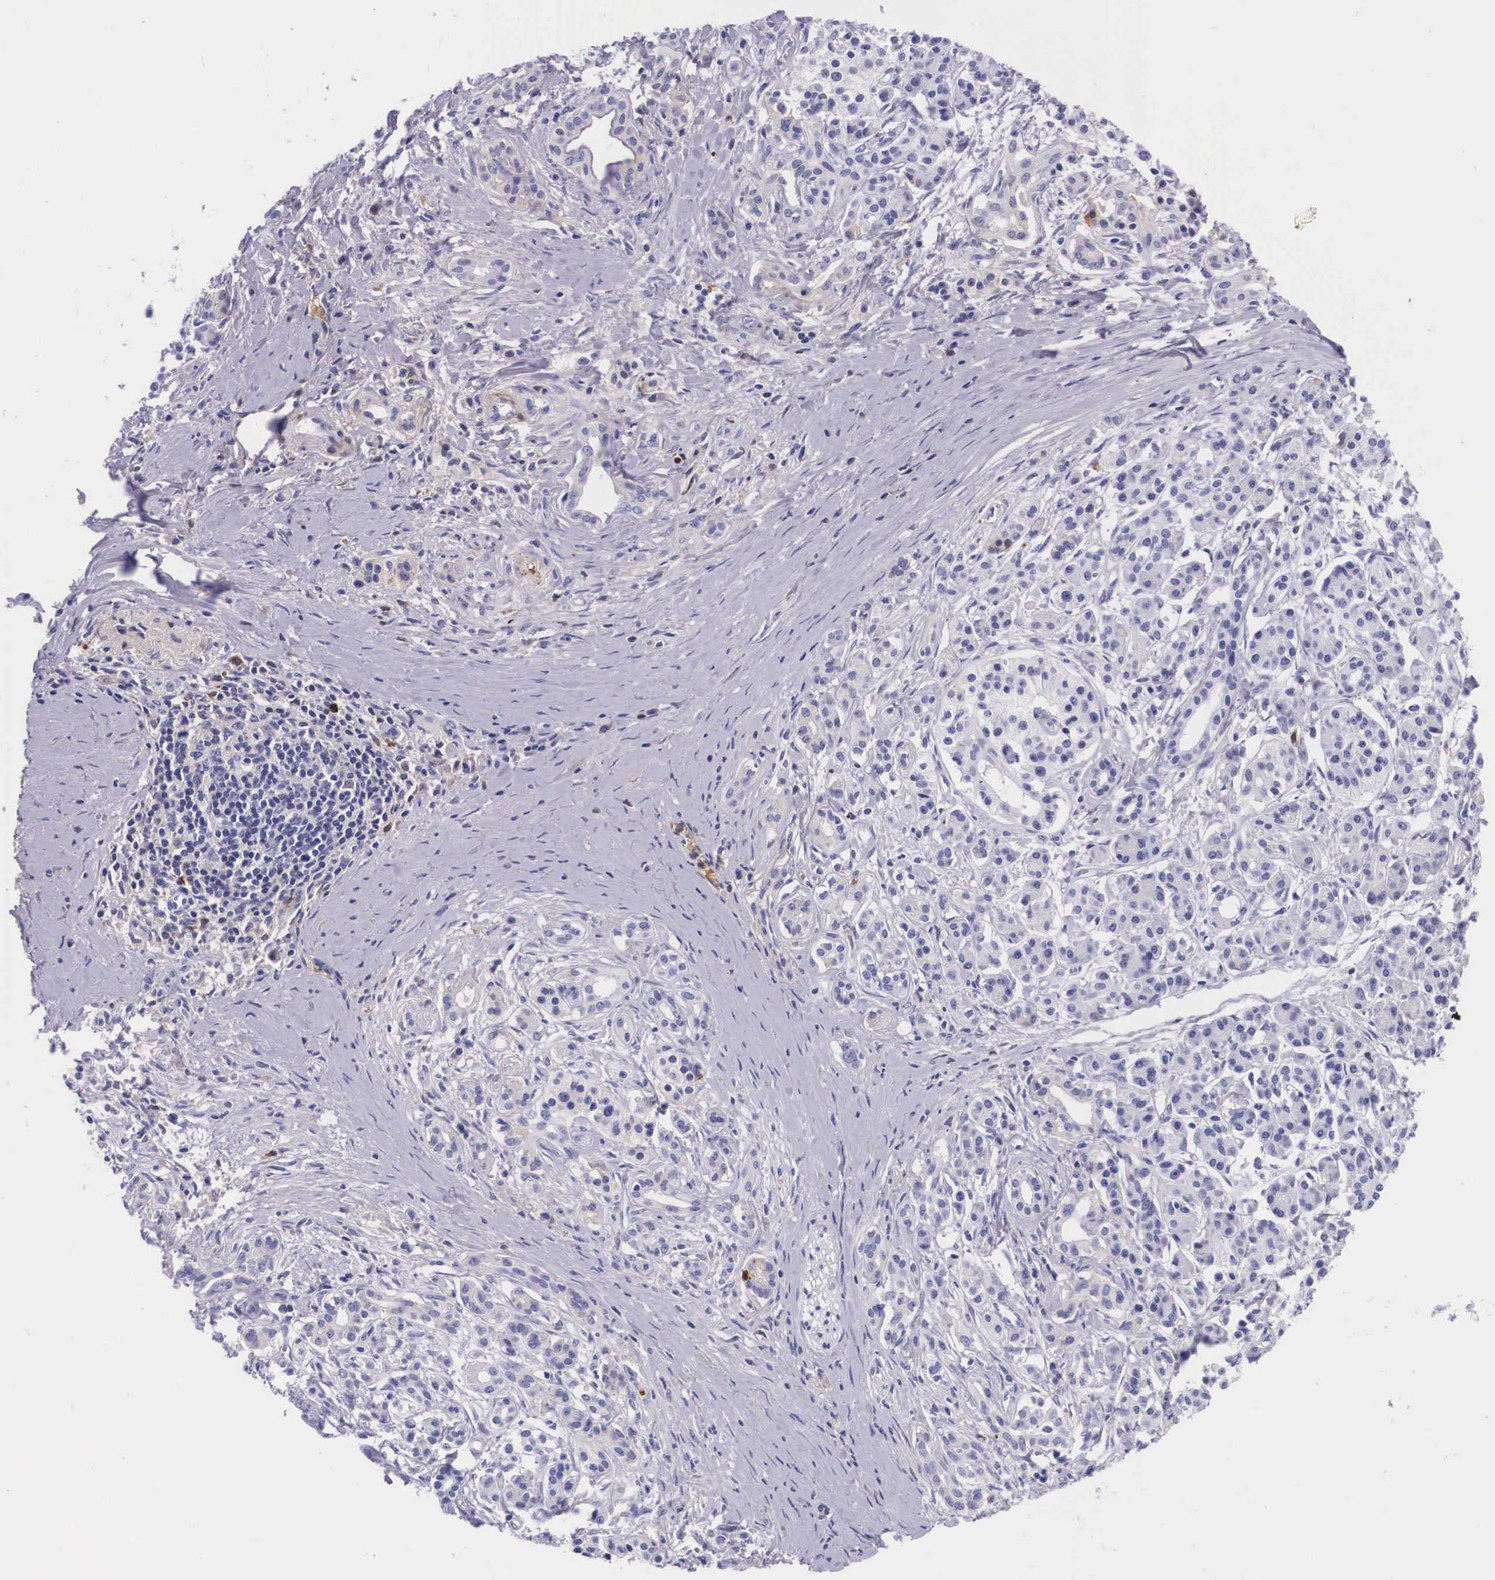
{"staining": {"intensity": "weak", "quantity": "<25%", "location": "cytoplasmic/membranous"}, "tissue": "pancreatic cancer", "cell_type": "Tumor cells", "image_type": "cancer", "snomed": [{"axis": "morphology", "description": "Adenocarcinoma, NOS"}, {"axis": "topography", "description": "Pancreas"}], "caption": "DAB (3,3'-diaminobenzidine) immunohistochemical staining of human adenocarcinoma (pancreatic) displays no significant staining in tumor cells. (Stains: DAB IHC with hematoxylin counter stain, Microscopy: brightfield microscopy at high magnification).", "gene": "PLG", "patient": {"sex": "male", "age": 59}}